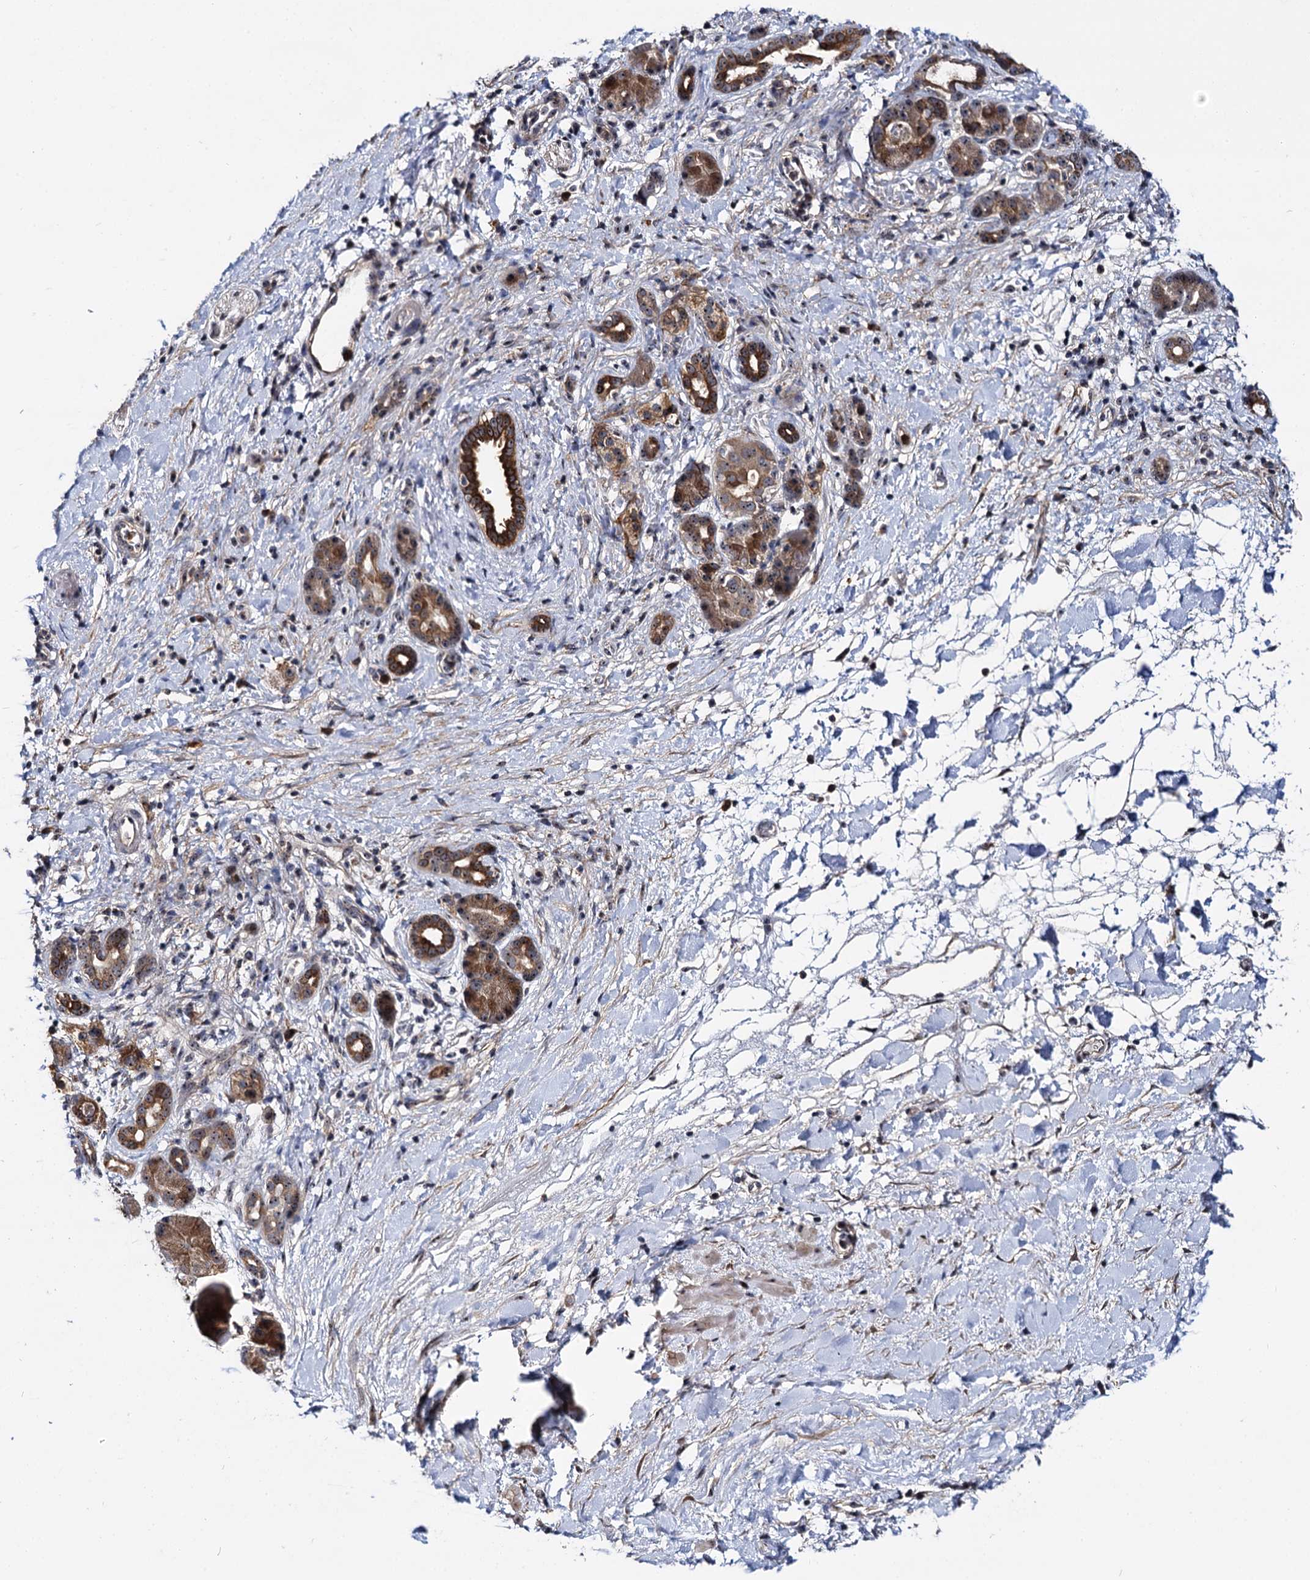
{"staining": {"intensity": "strong", "quantity": ">75%", "location": "cytoplasmic/membranous"}, "tissue": "pancreatic cancer", "cell_type": "Tumor cells", "image_type": "cancer", "snomed": [{"axis": "morphology", "description": "Normal tissue, NOS"}, {"axis": "morphology", "description": "Adenocarcinoma, NOS"}, {"axis": "topography", "description": "Pancreas"}, {"axis": "topography", "description": "Peripheral nerve tissue"}], "caption": "Protein analysis of pancreatic cancer (adenocarcinoma) tissue shows strong cytoplasmic/membranous expression in about >75% of tumor cells.", "gene": "SUPT20H", "patient": {"sex": "female", "age": 77}}